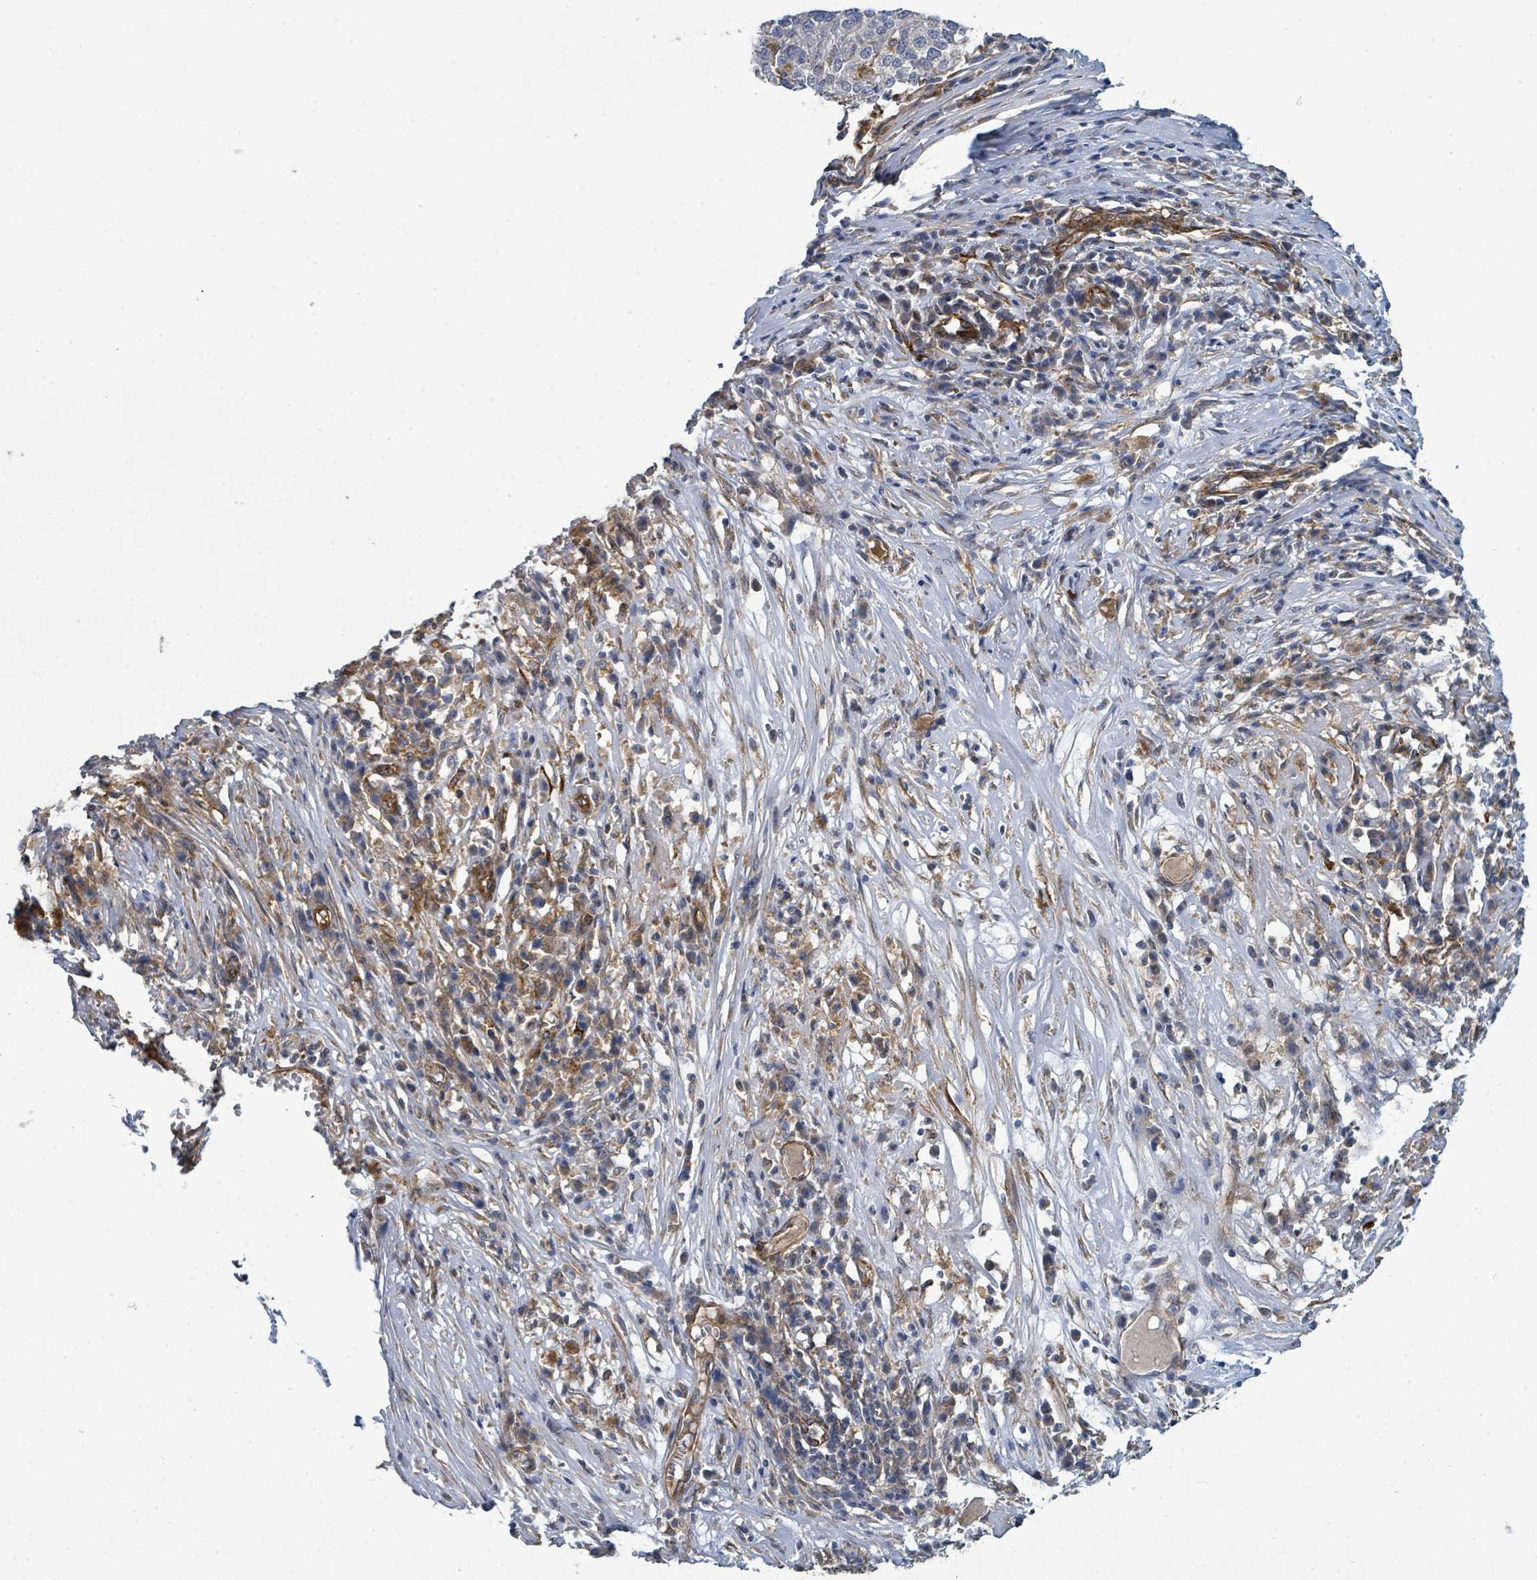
{"staining": {"intensity": "negative", "quantity": "none", "location": "none"}, "tissue": "melanoma", "cell_type": "Tumor cells", "image_type": "cancer", "snomed": [{"axis": "morphology", "description": "Malignant melanoma, Metastatic site"}, {"axis": "topography", "description": "Lymph node"}], "caption": "This is an immunohistochemistry (IHC) micrograph of melanoma. There is no positivity in tumor cells.", "gene": "IFIT1", "patient": {"sex": "male", "age": 44}}